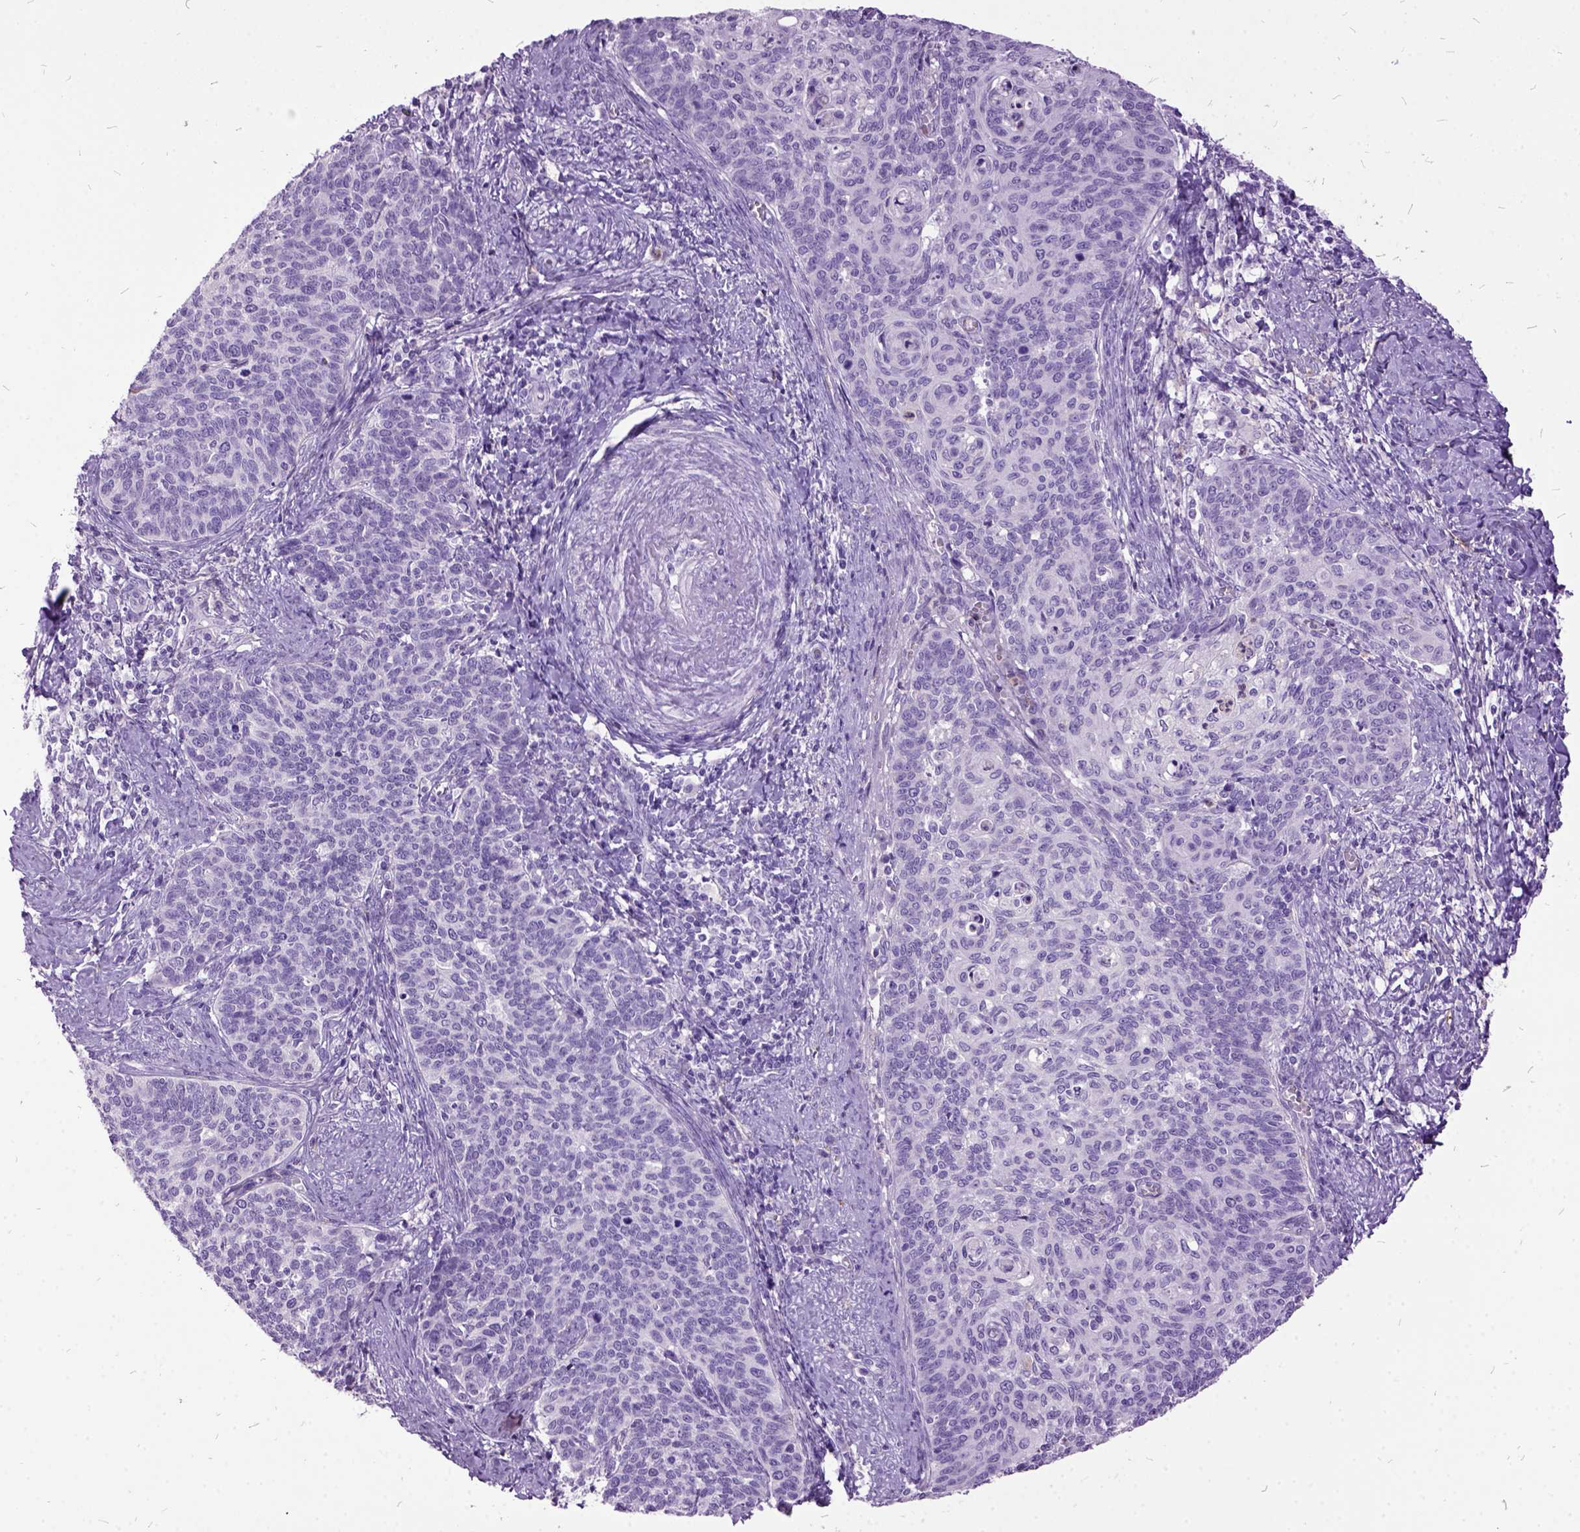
{"staining": {"intensity": "negative", "quantity": "none", "location": "none"}, "tissue": "cervical cancer", "cell_type": "Tumor cells", "image_type": "cancer", "snomed": [{"axis": "morphology", "description": "Normal tissue, NOS"}, {"axis": "morphology", "description": "Squamous cell carcinoma, NOS"}, {"axis": "topography", "description": "Cervix"}], "caption": "A high-resolution photomicrograph shows IHC staining of cervical cancer (squamous cell carcinoma), which exhibits no significant staining in tumor cells.", "gene": "MME", "patient": {"sex": "female", "age": 39}}